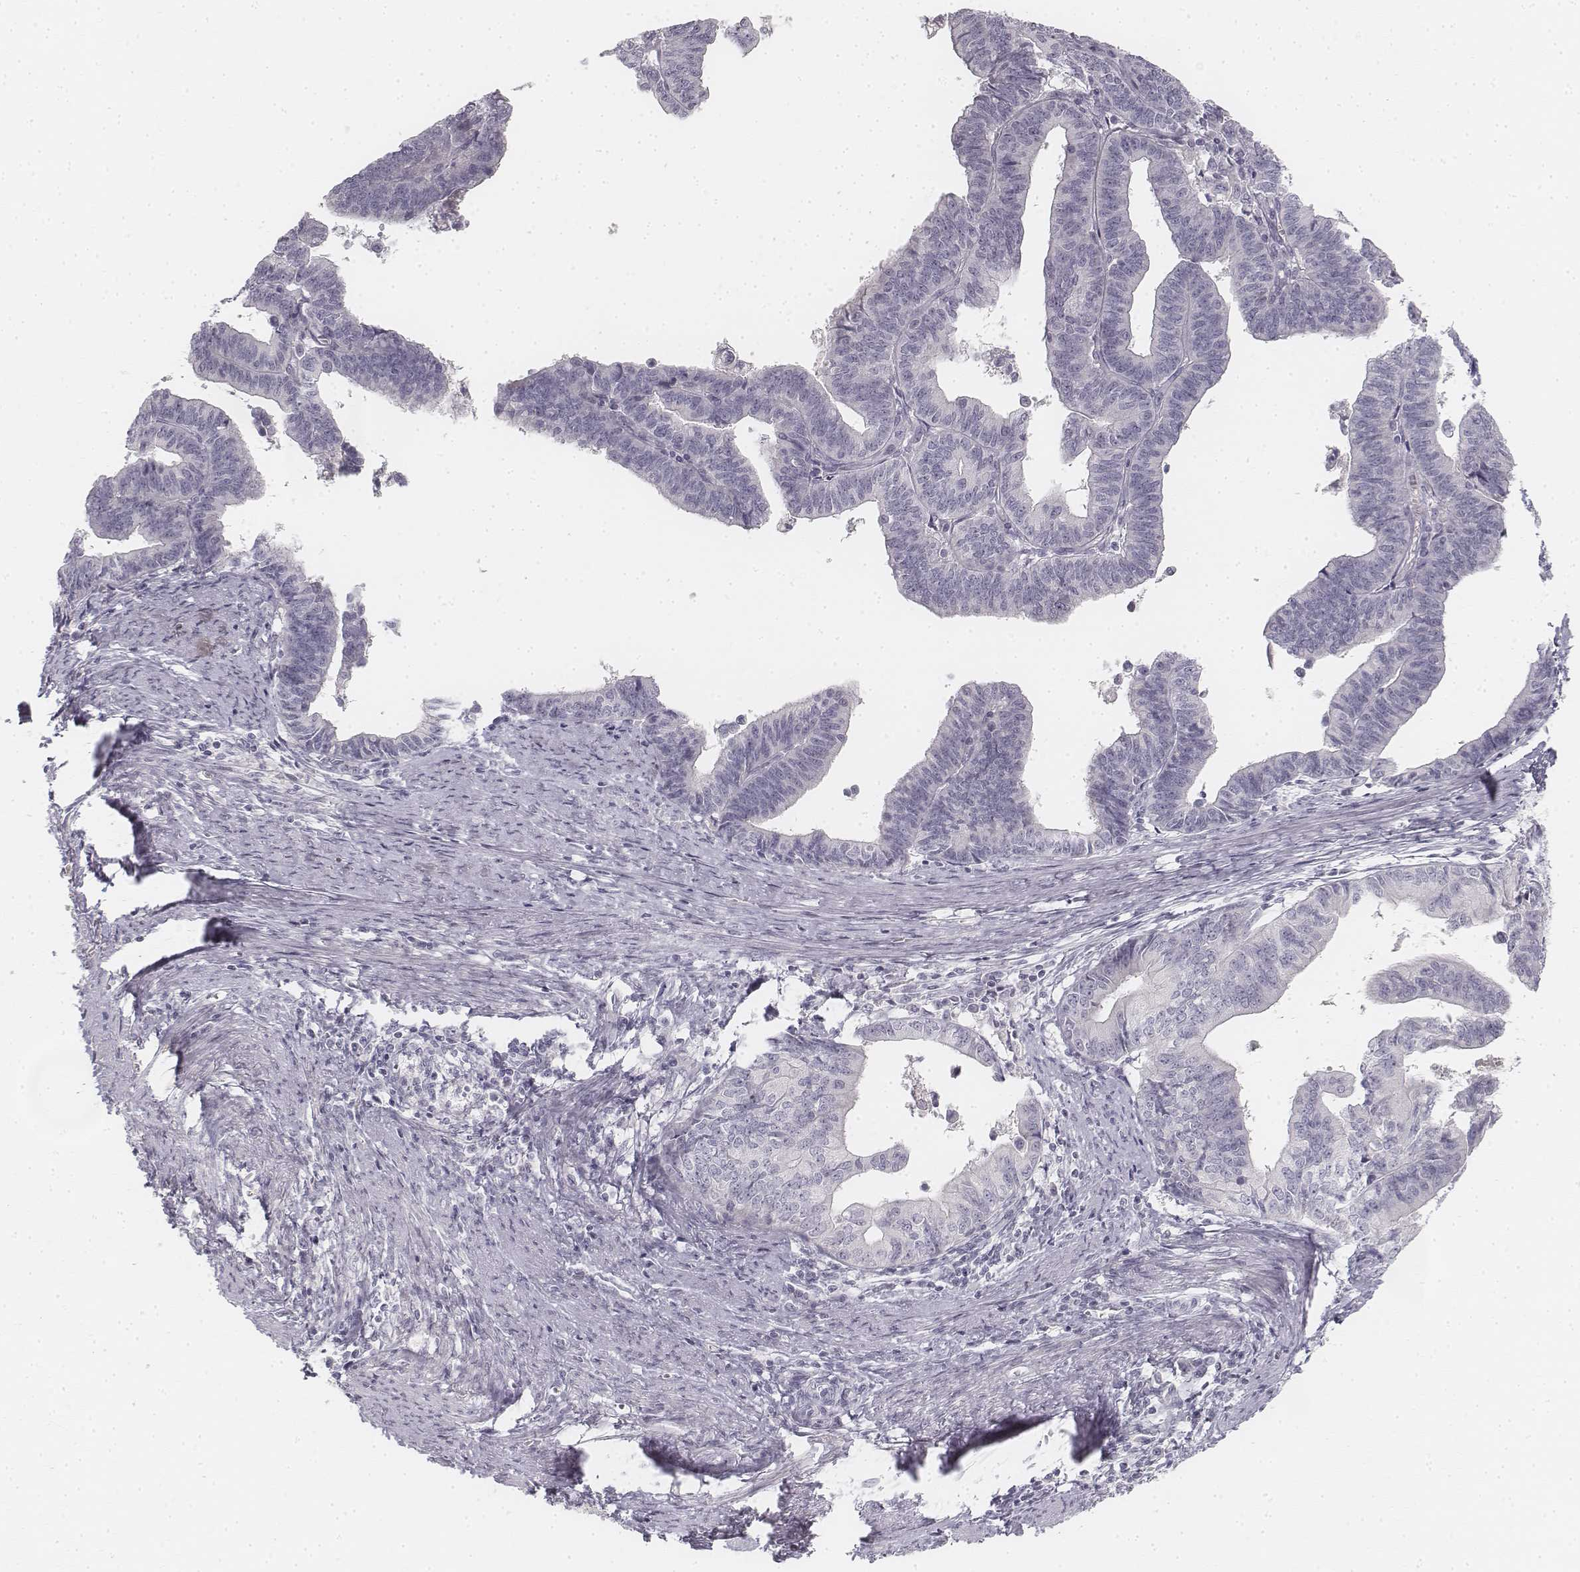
{"staining": {"intensity": "negative", "quantity": "none", "location": "none"}, "tissue": "endometrial cancer", "cell_type": "Tumor cells", "image_type": "cancer", "snomed": [{"axis": "morphology", "description": "Adenocarcinoma, NOS"}, {"axis": "topography", "description": "Endometrium"}], "caption": "This is an IHC image of endometrial cancer (adenocarcinoma). There is no expression in tumor cells.", "gene": "DSG4", "patient": {"sex": "female", "age": 65}}